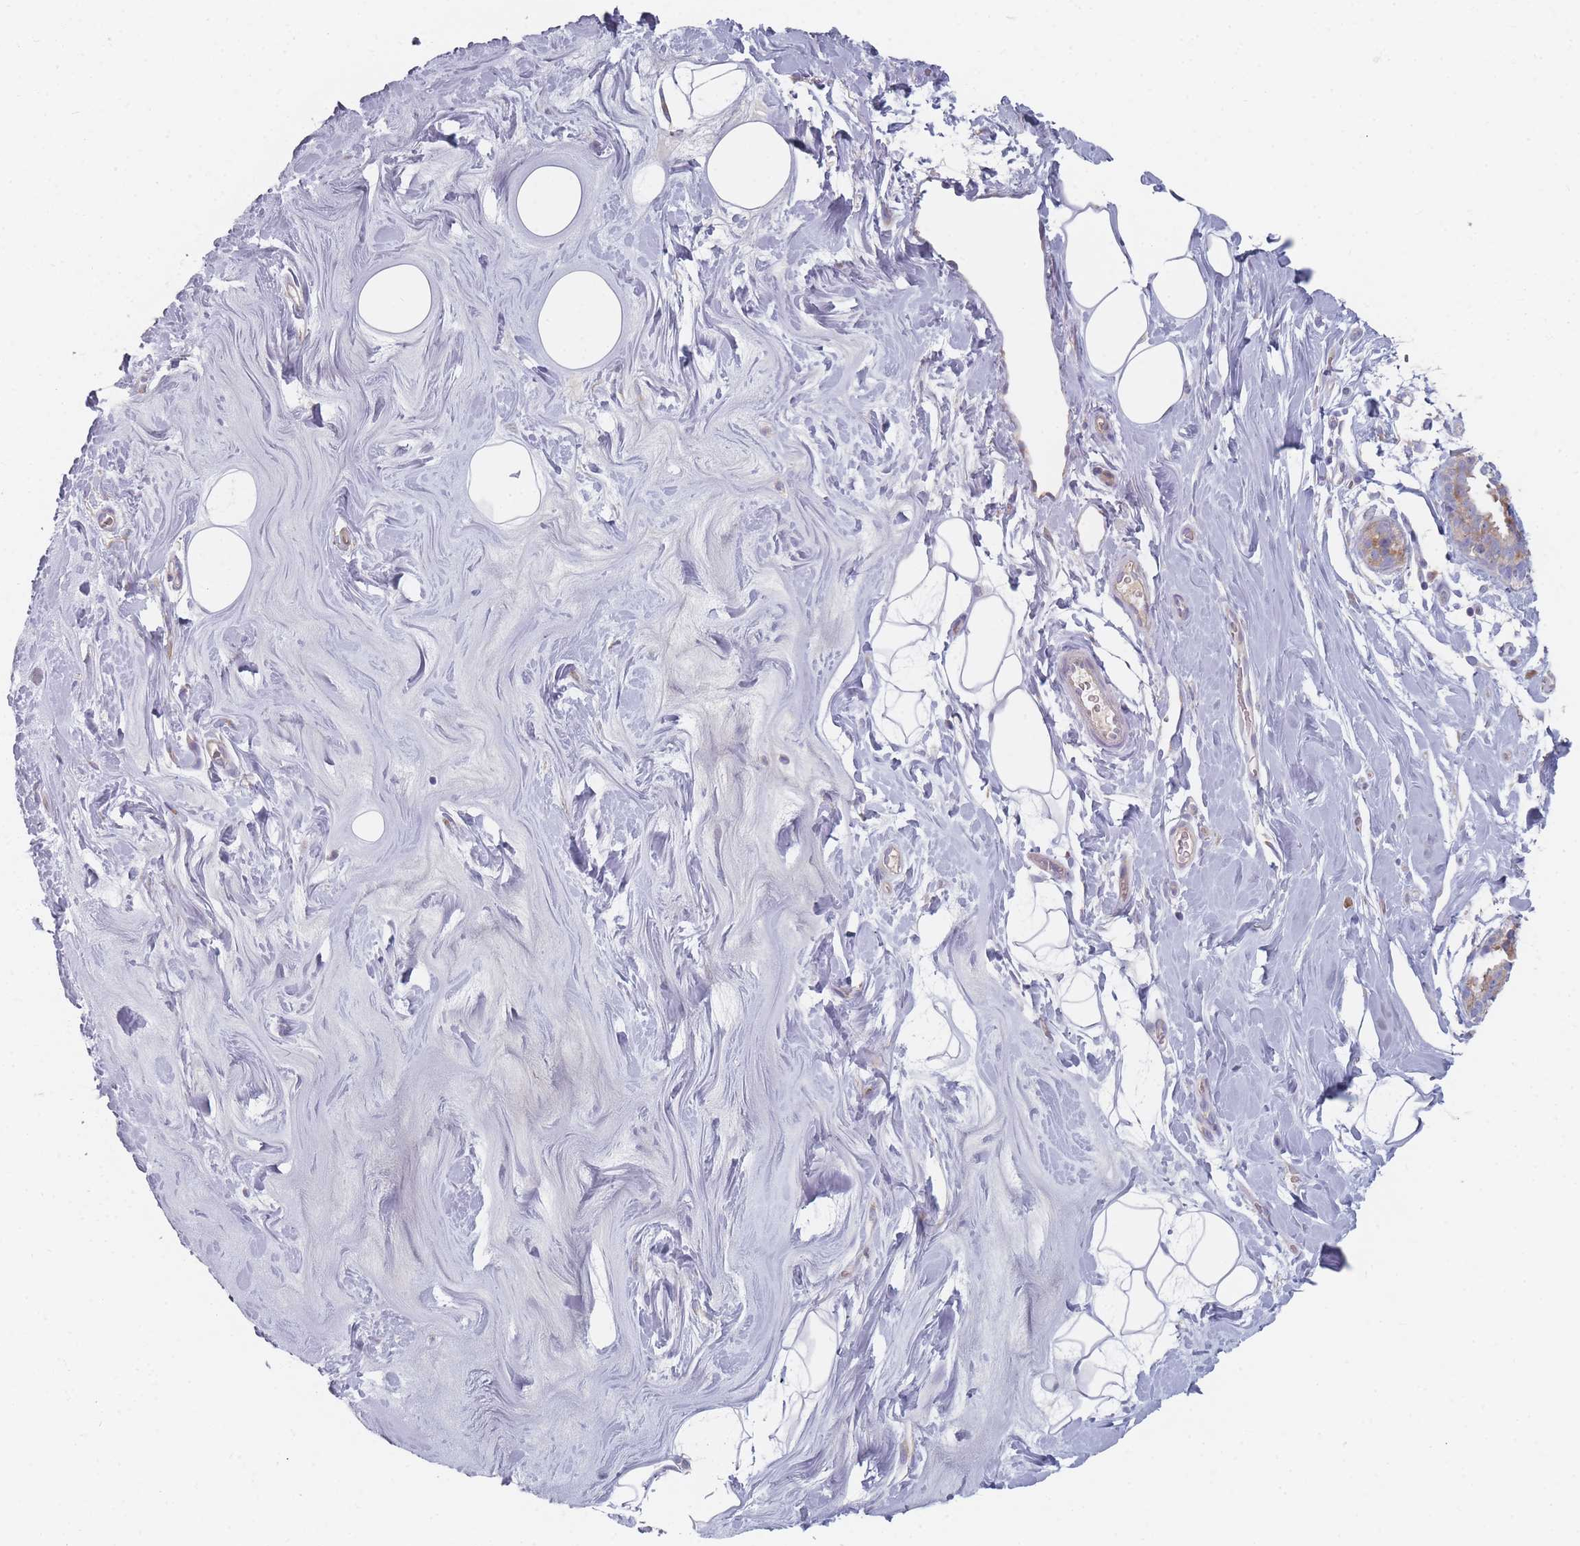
{"staining": {"intensity": "negative", "quantity": "none", "location": "none"}, "tissue": "adipose tissue", "cell_type": "Adipocytes", "image_type": "normal", "snomed": [{"axis": "morphology", "description": "Normal tissue, NOS"}, {"axis": "topography", "description": "Breast"}], "caption": "IHC histopathology image of unremarkable adipose tissue: human adipose tissue stained with DAB (3,3'-diaminobenzidine) reveals no significant protein positivity in adipocytes. Nuclei are stained in blue.", "gene": "CACNG5", "patient": {"sex": "female", "age": 26}}